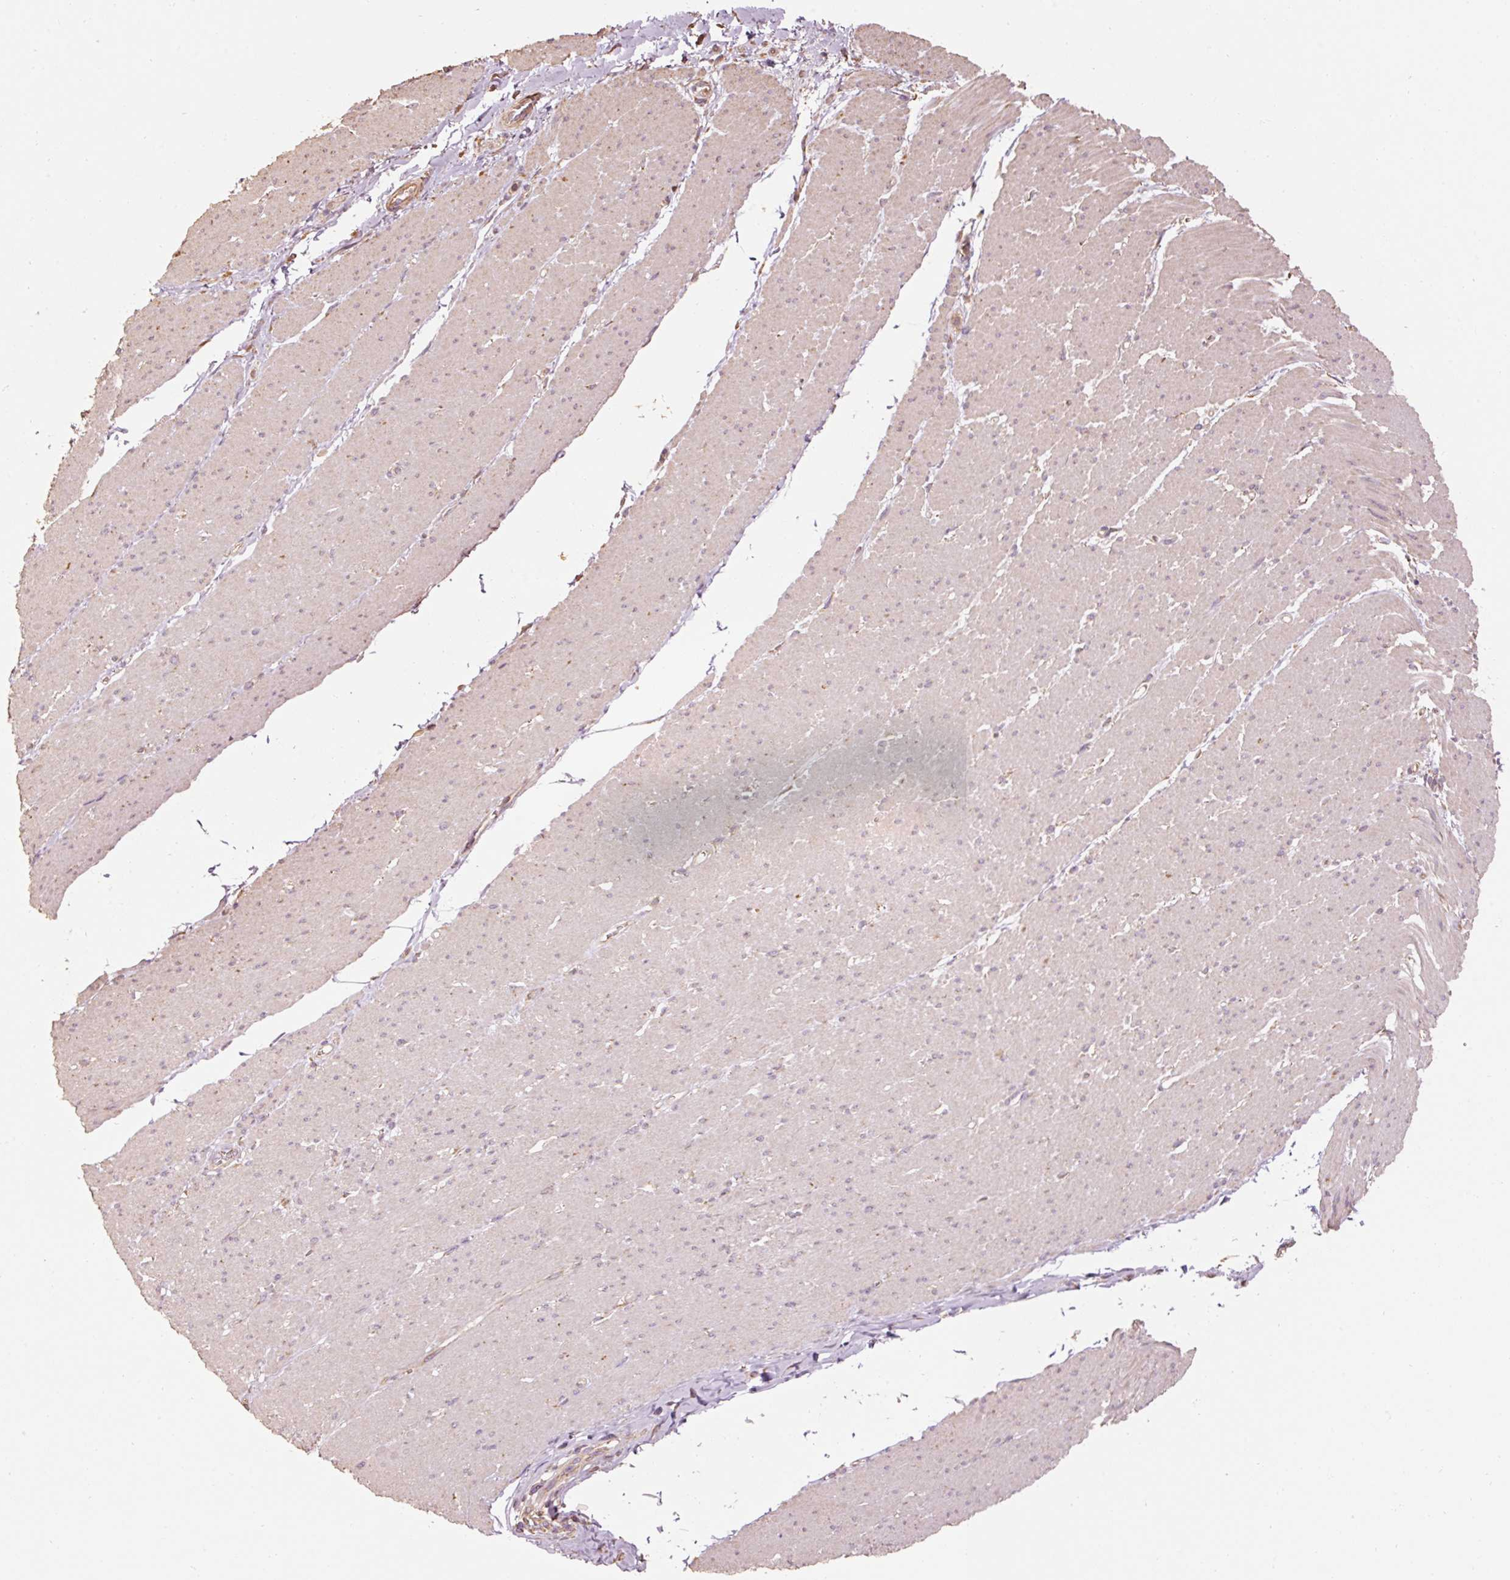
{"staining": {"intensity": "weak", "quantity": "25%-75%", "location": "cytoplasmic/membranous"}, "tissue": "smooth muscle", "cell_type": "Smooth muscle cells", "image_type": "normal", "snomed": [{"axis": "morphology", "description": "Normal tissue, NOS"}, {"axis": "topography", "description": "Smooth muscle"}, {"axis": "topography", "description": "Rectum"}], "caption": "Smooth muscle stained with DAB immunohistochemistry (IHC) displays low levels of weak cytoplasmic/membranous staining in about 25%-75% of smooth muscle cells.", "gene": "EFHC1", "patient": {"sex": "male", "age": 53}}